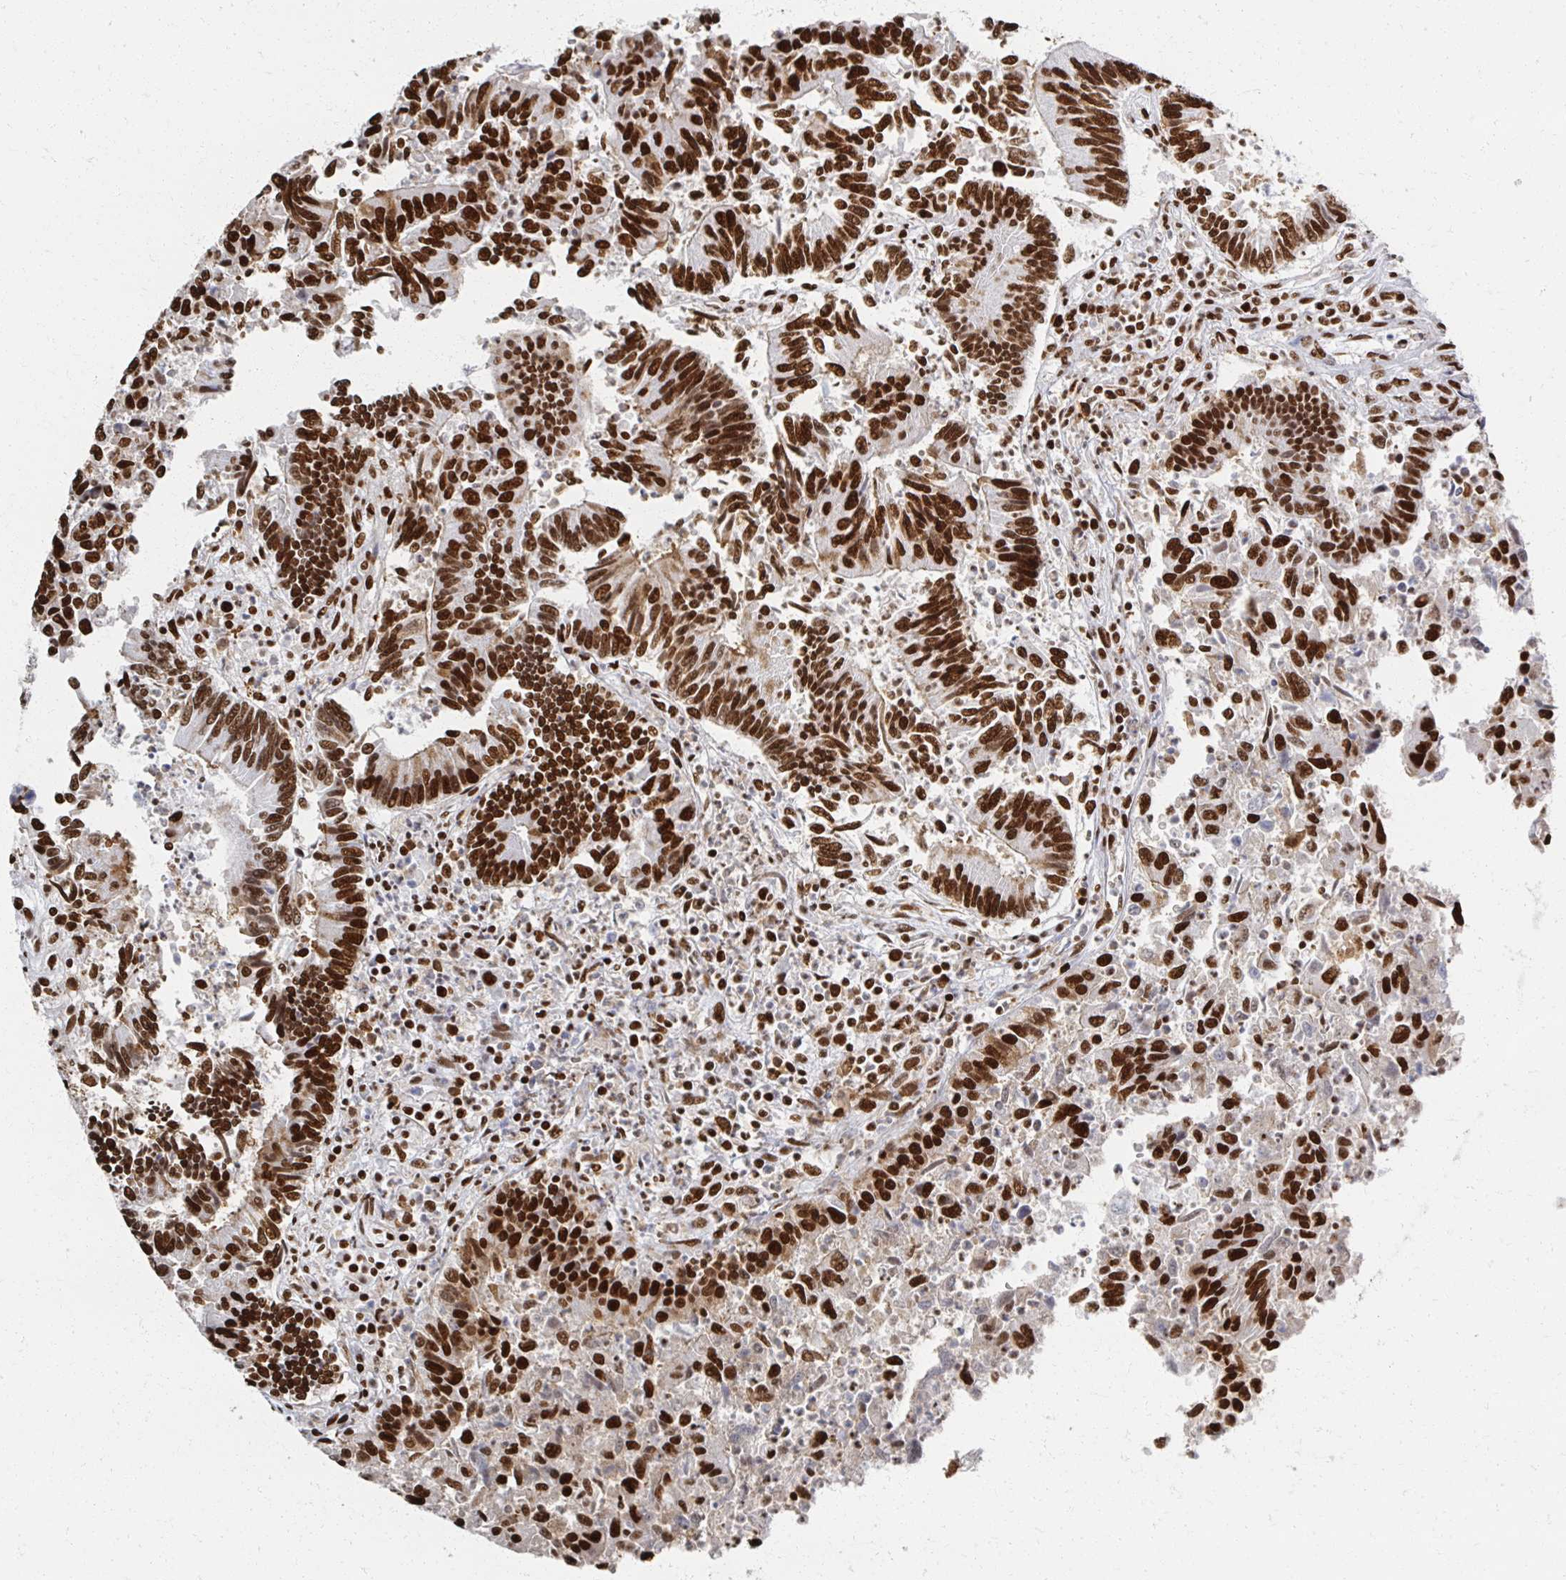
{"staining": {"intensity": "strong", "quantity": ">75%", "location": "nuclear"}, "tissue": "colorectal cancer", "cell_type": "Tumor cells", "image_type": "cancer", "snomed": [{"axis": "morphology", "description": "Adenocarcinoma, NOS"}, {"axis": "topography", "description": "Colon"}], "caption": "A high amount of strong nuclear expression is appreciated in approximately >75% of tumor cells in colorectal adenocarcinoma tissue. (IHC, brightfield microscopy, high magnification).", "gene": "RBBP7", "patient": {"sex": "female", "age": 67}}